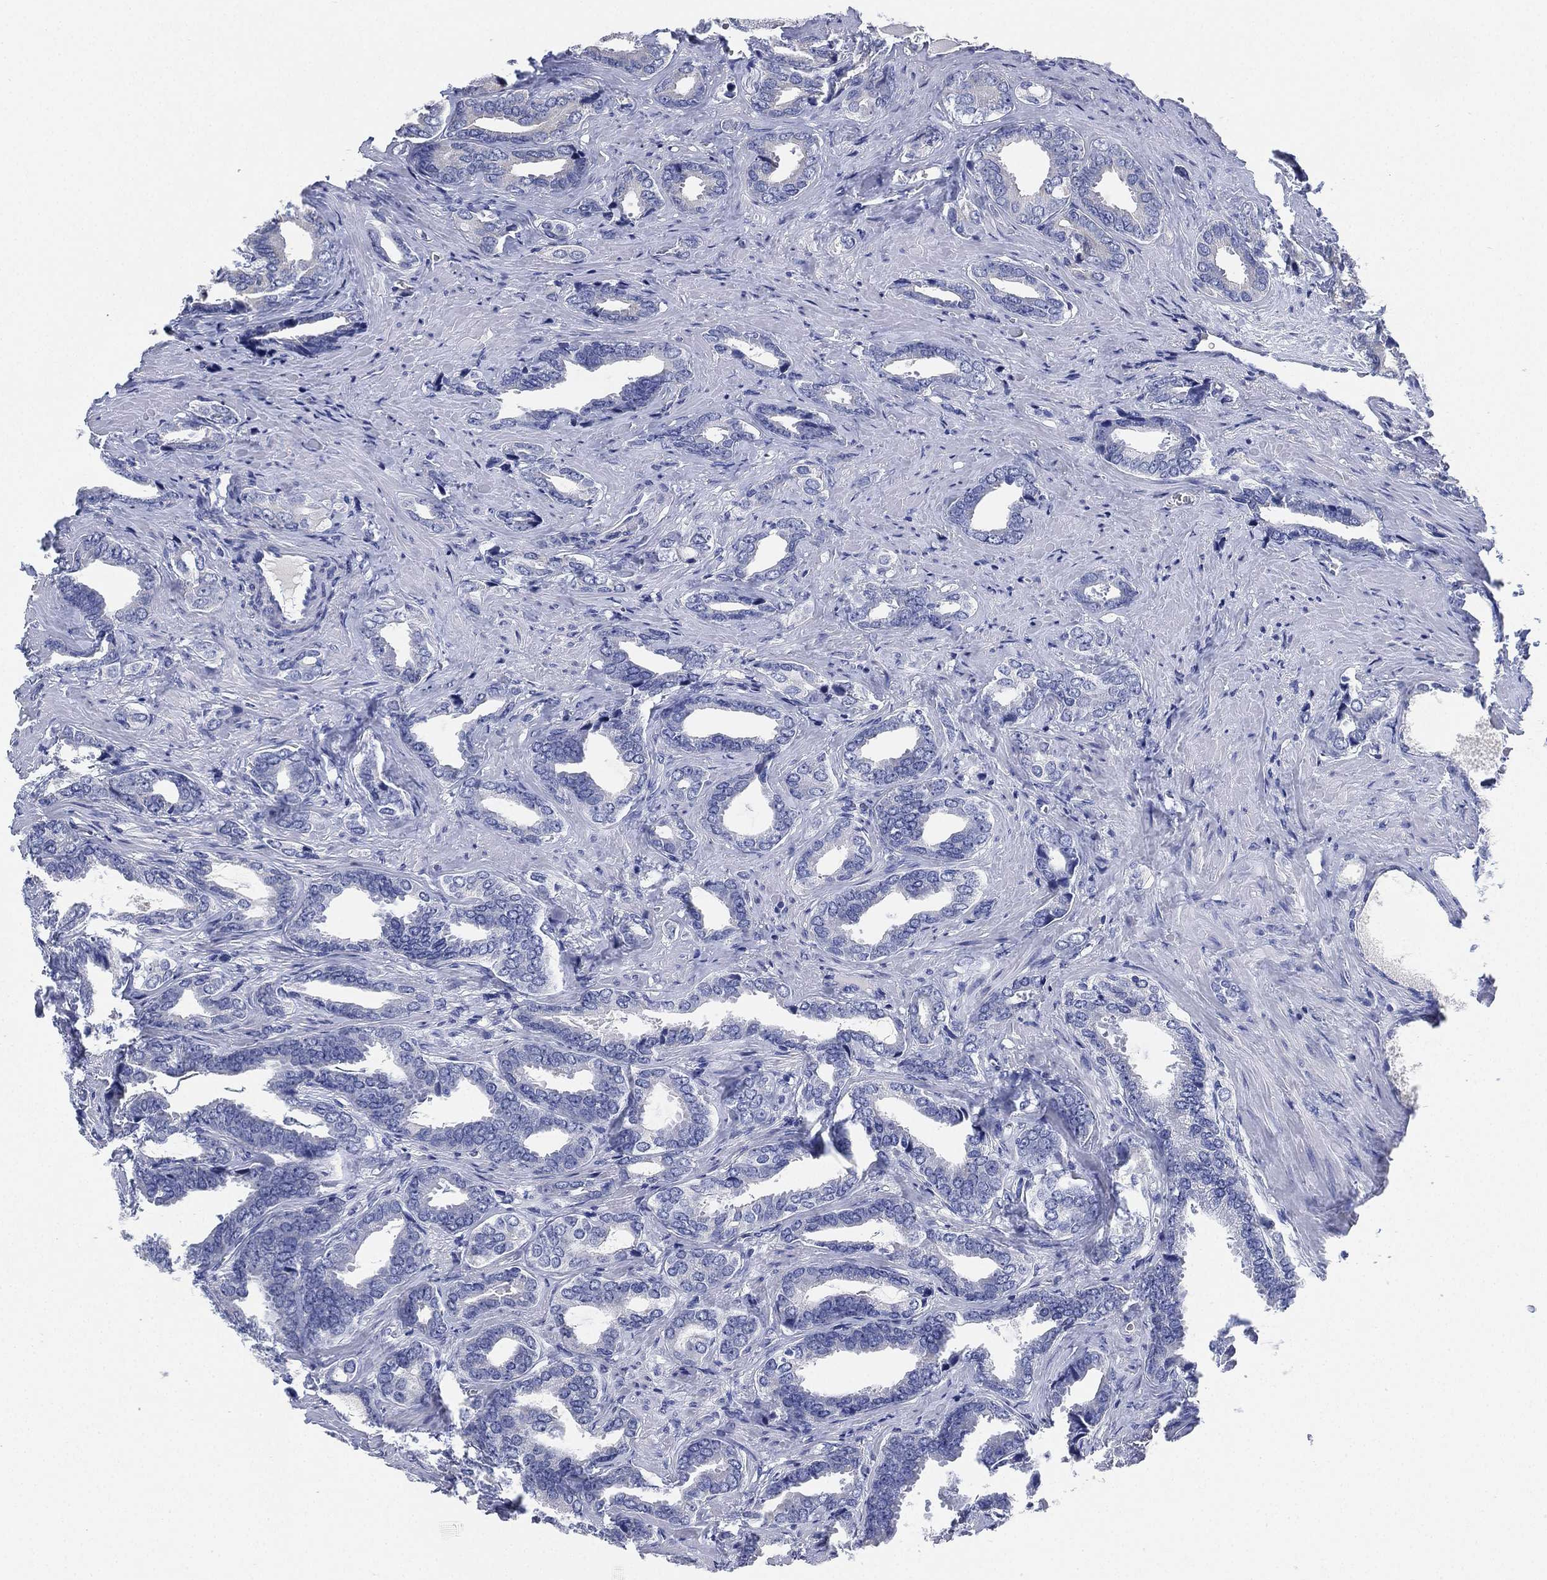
{"staining": {"intensity": "negative", "quantity": "none", "location": "none"}, "tissue": "prostate cancer", "cell_type": "Tumor cells", "image_type": "cancer", "snomed": [{"axis": "morphology", "description": "Adenocarcinoma, NOS"}, {"axis": "topography", "description": "Prostate"}], "caption": "Human prostate adenocarcinoma stained for a protein using IHC exhibits no expression in tumor cells.", "gene": "IYD", "patient": {"sex": "male", "age": 66}}